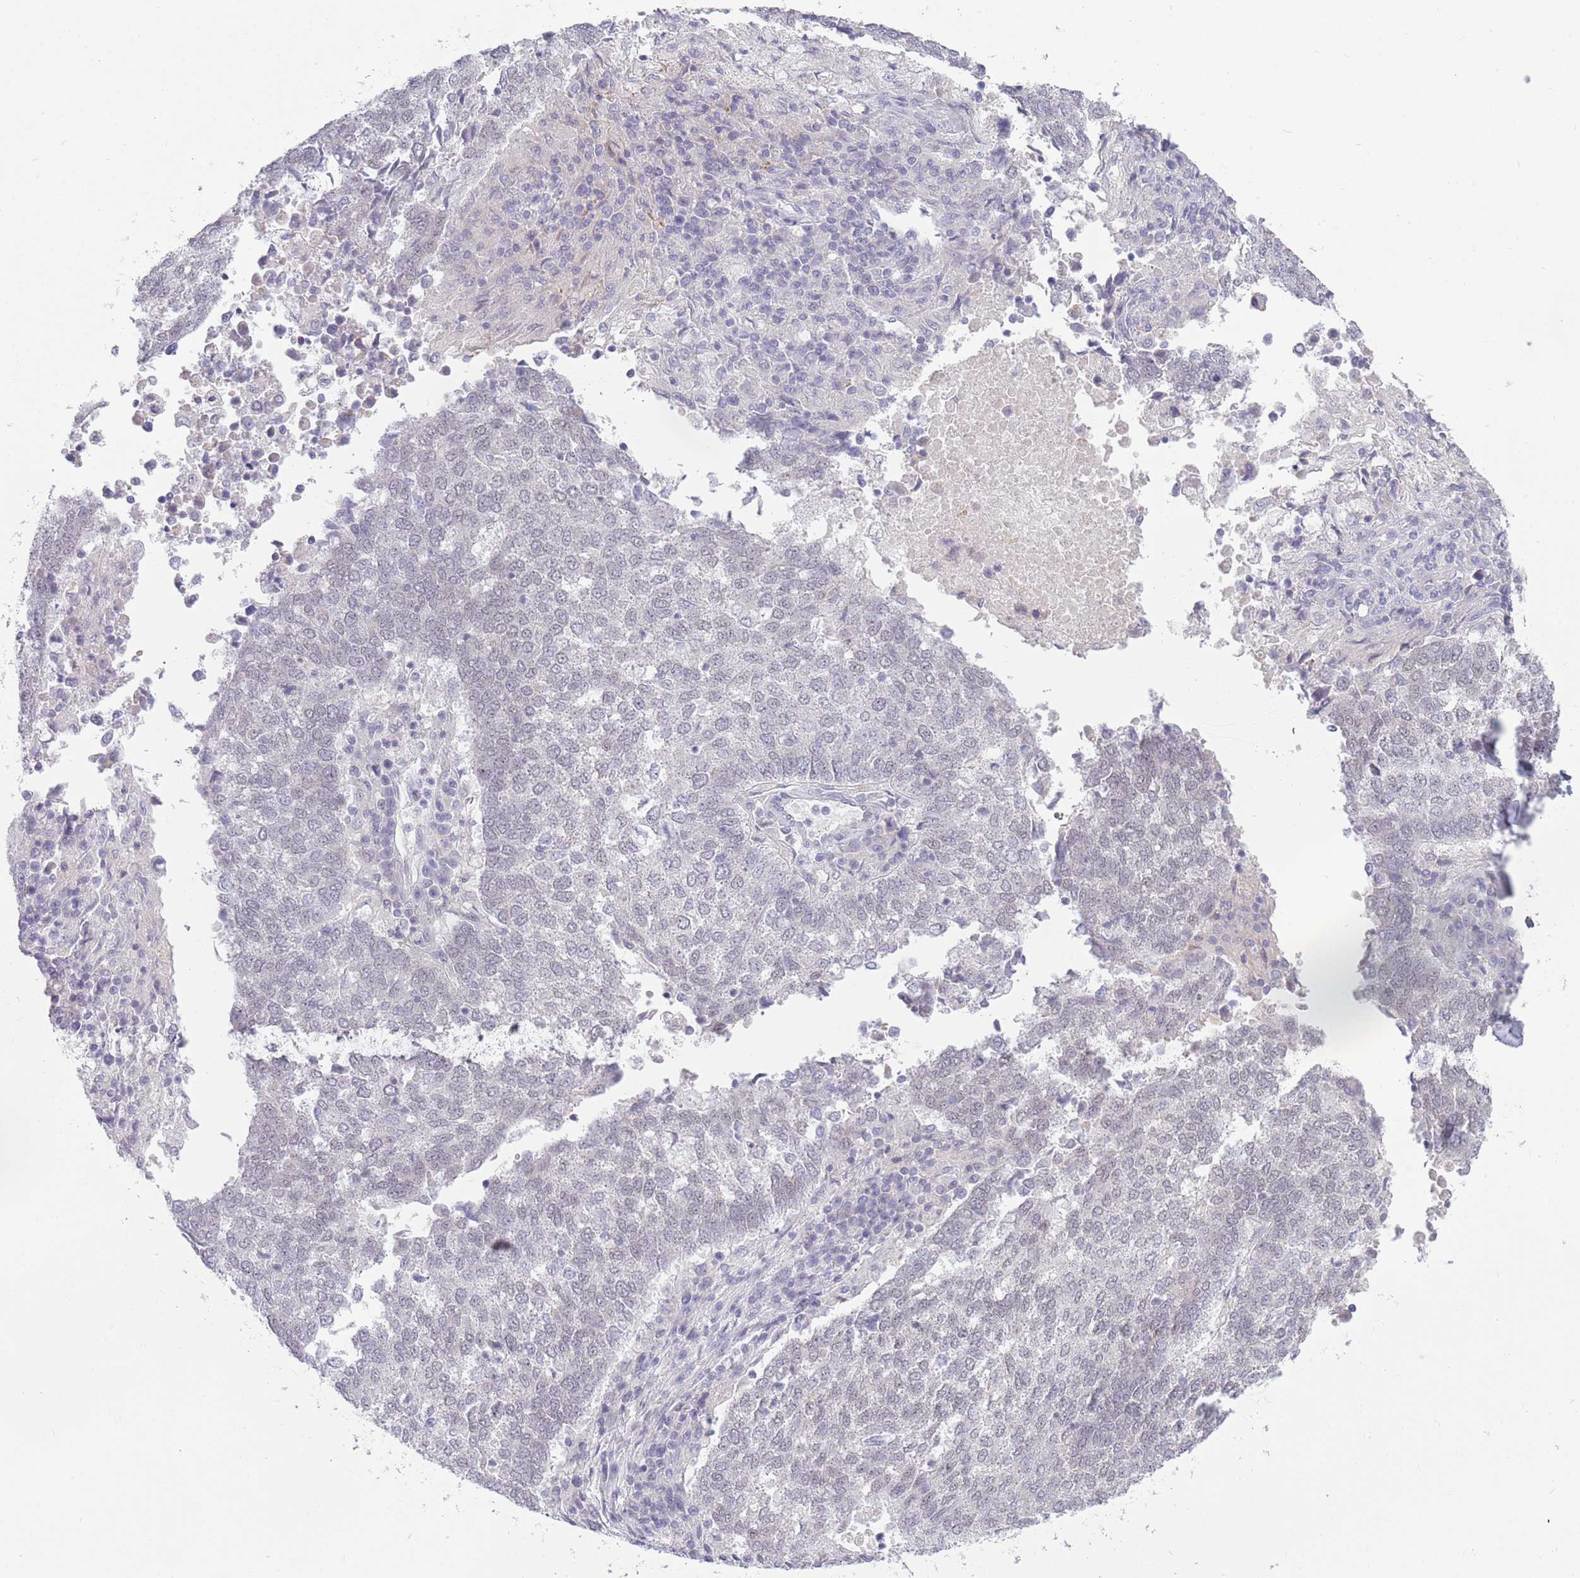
{"staining": {"intensity": "negative", "quantity": "none", "location": "none"}, "tissue": "lung cancer", "cell_type": "Tumor cells", "image_type": "cancer", "snomed": [{"axis": "morphology", "description": "Squamous cell carcinoma, NOS"}, {"axis": "topography", "description": "Lung"}], "caption": "An immunohistochemistry (IHC) micrograph of lung squamous cell carcinoma is shown. There is no staining in tumor cells of lung squamous cell carcinoma.", "gene": "ZNF574", "patient": {"sex": "male", "age": 73}}